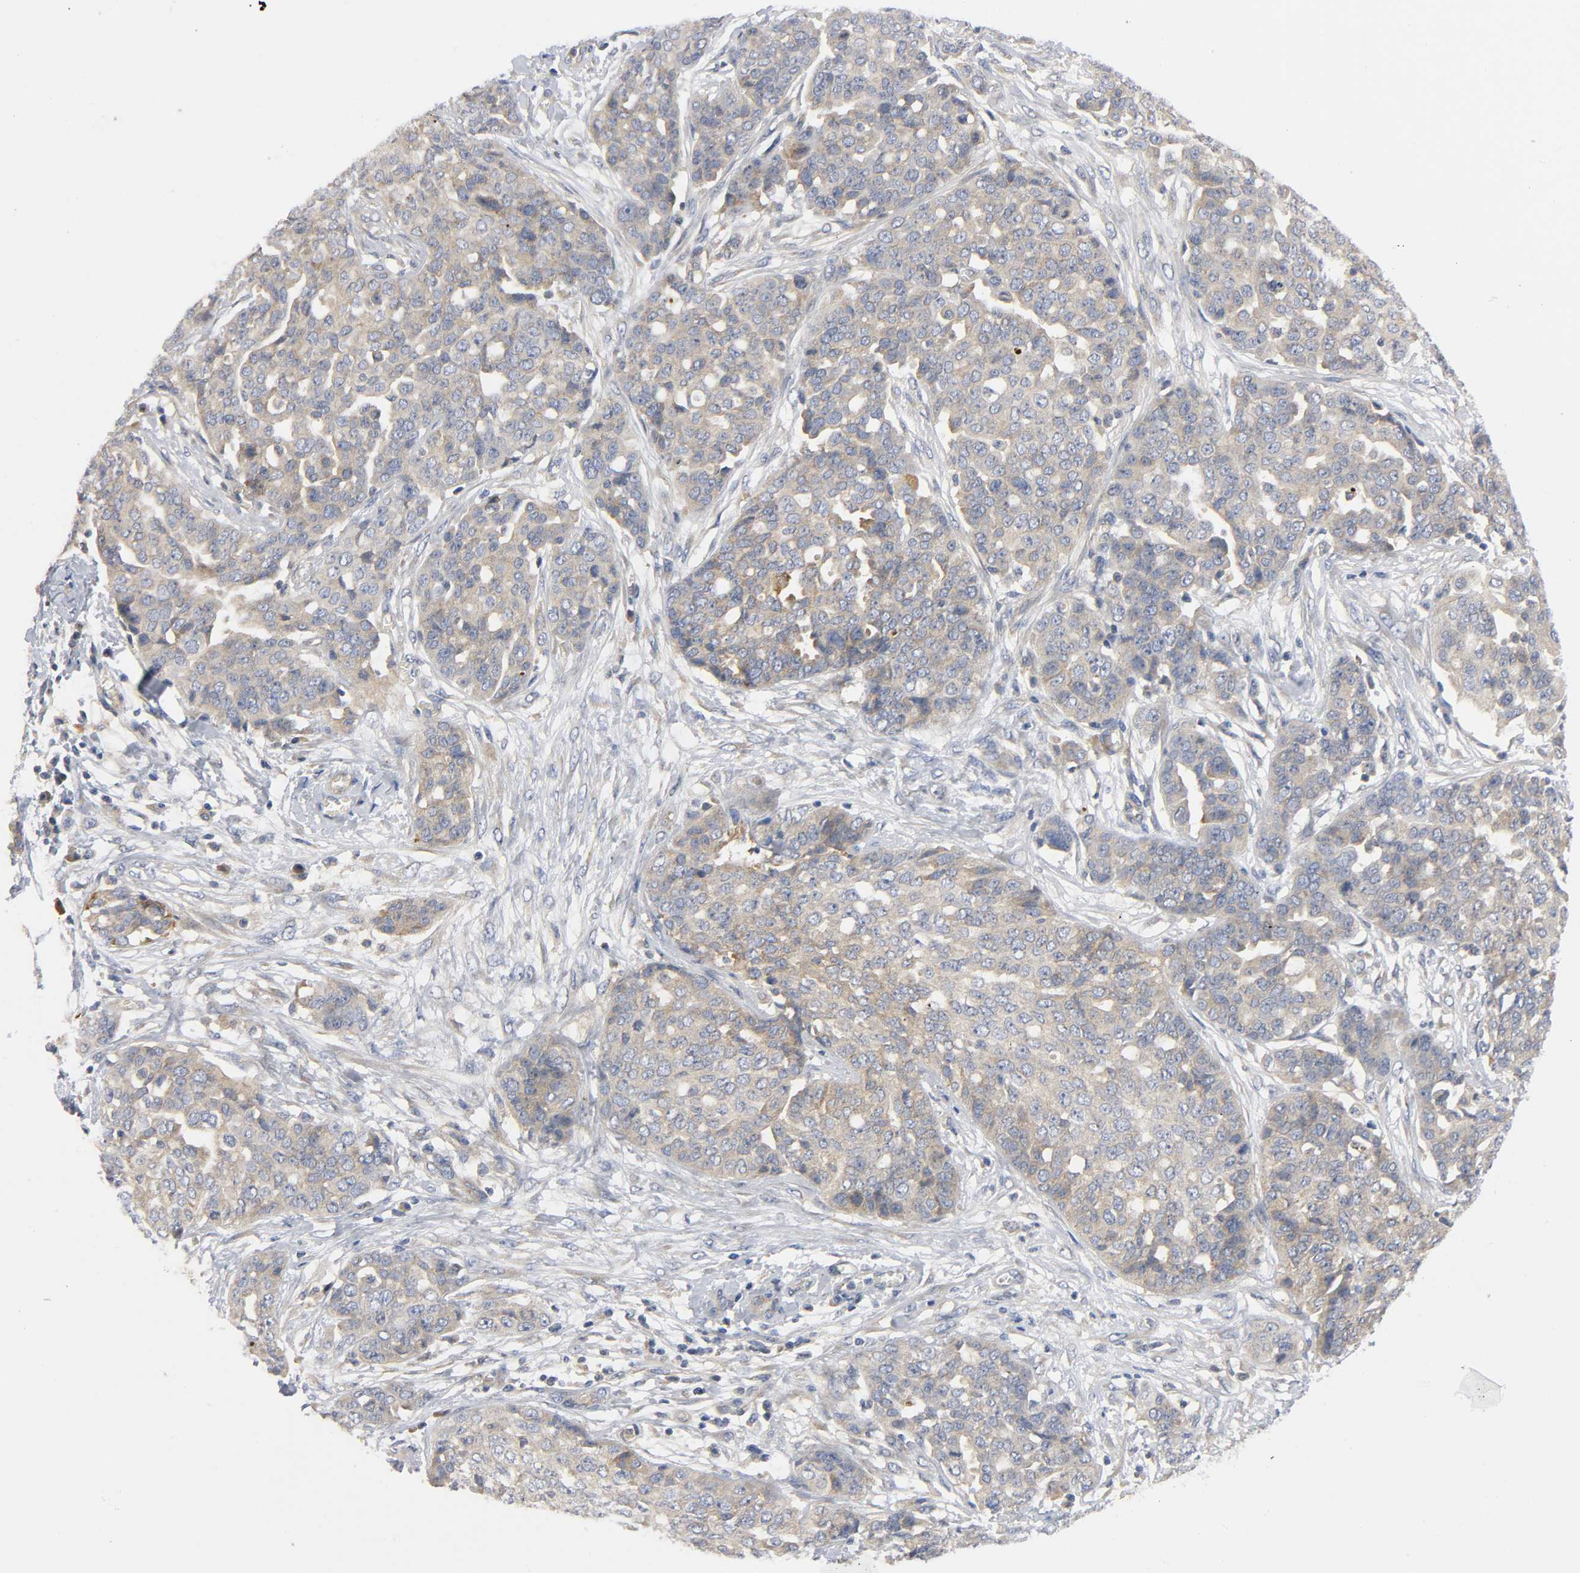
{"staining": {"intensity": "weak", "quantity": ">75%", "location": "cytoplasmic/membranous"}, "tissue": "ovarian cancer", "cell_type": "Tumor cells", "image_type": "cancer", "snomed": [{"axis": "morphology", "description": "Cystadenocarcinoma, serous, NOS"}, {"axis": "topography", "description": "Soft tissue"}, {"axis": "topography", "description": "Ovary"}], "caption": "Immunohistochemistry (IHC) image of neoplastic tissue: human ovarian cancer (serous cystadenocarcinoma) stained using immunohistochemistry (IHC) reveals low levels of weak protein expression localized specifically in the cytoplasmic/membranous of tumor cells, appearing as a cytoplasmic/membranous brown color.", "gene": "HDAC6", "patient": {"sex": "female", "age": 57}}